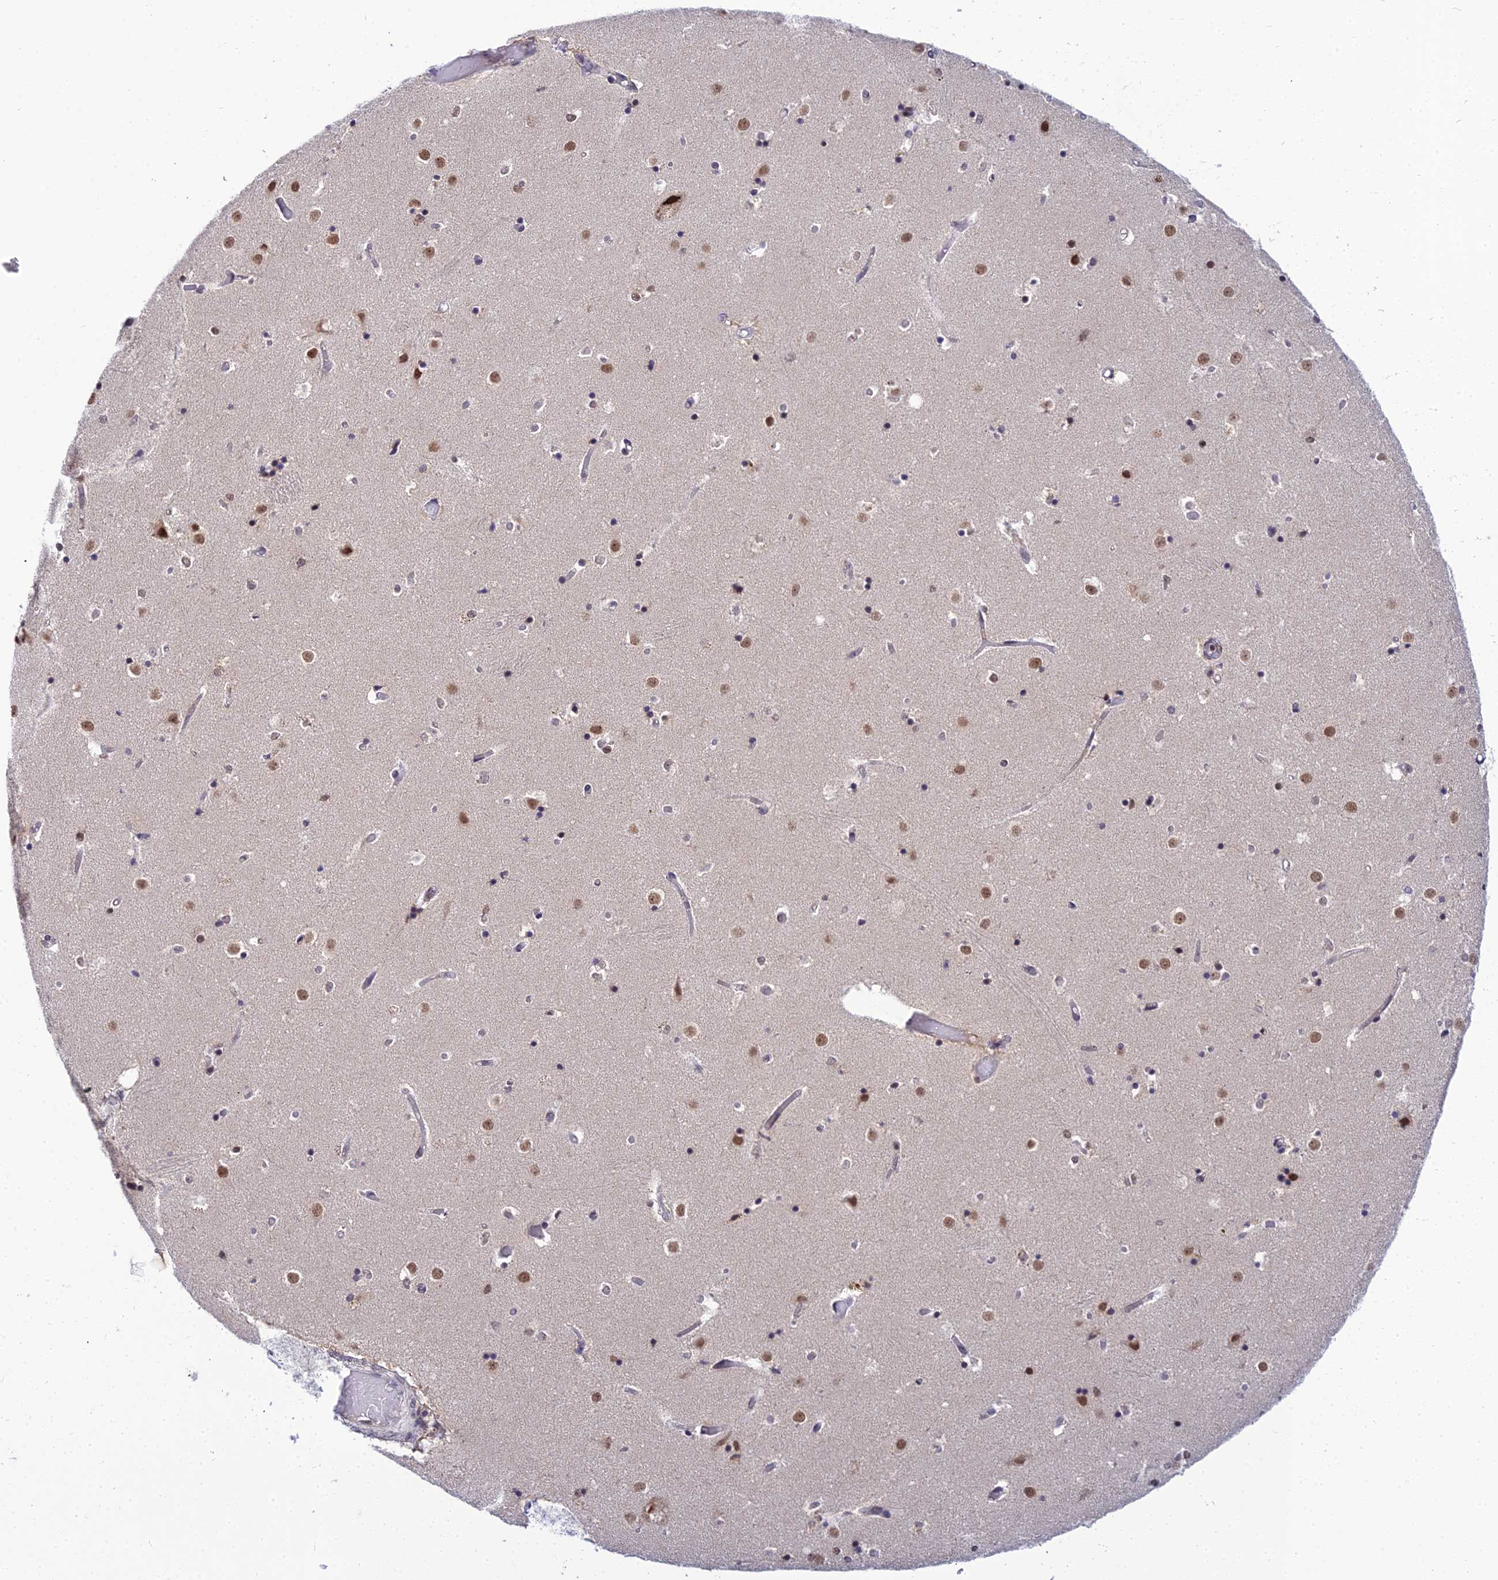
{"staining": {"intensity": "moderate", "quantity": "<25%", "location": "nuclear"}, "tissue": "caudate", "cell_type": "Glial cells", "image_type": "normal", "snomed": [{"axis": "morphology", "description": "Normal tissue, NOS"}, {"axis": "topography", "description": "Lateral ventricle wall"}], "caption": "Immunohistochemistry histopathology image of normal caudate stained for a protein (brown), which shows low levels of moderate nuclear expression in about <25% of glial cells.", "gene": "EXOSC3", "patient": {"sex": "female", "age": 52}}